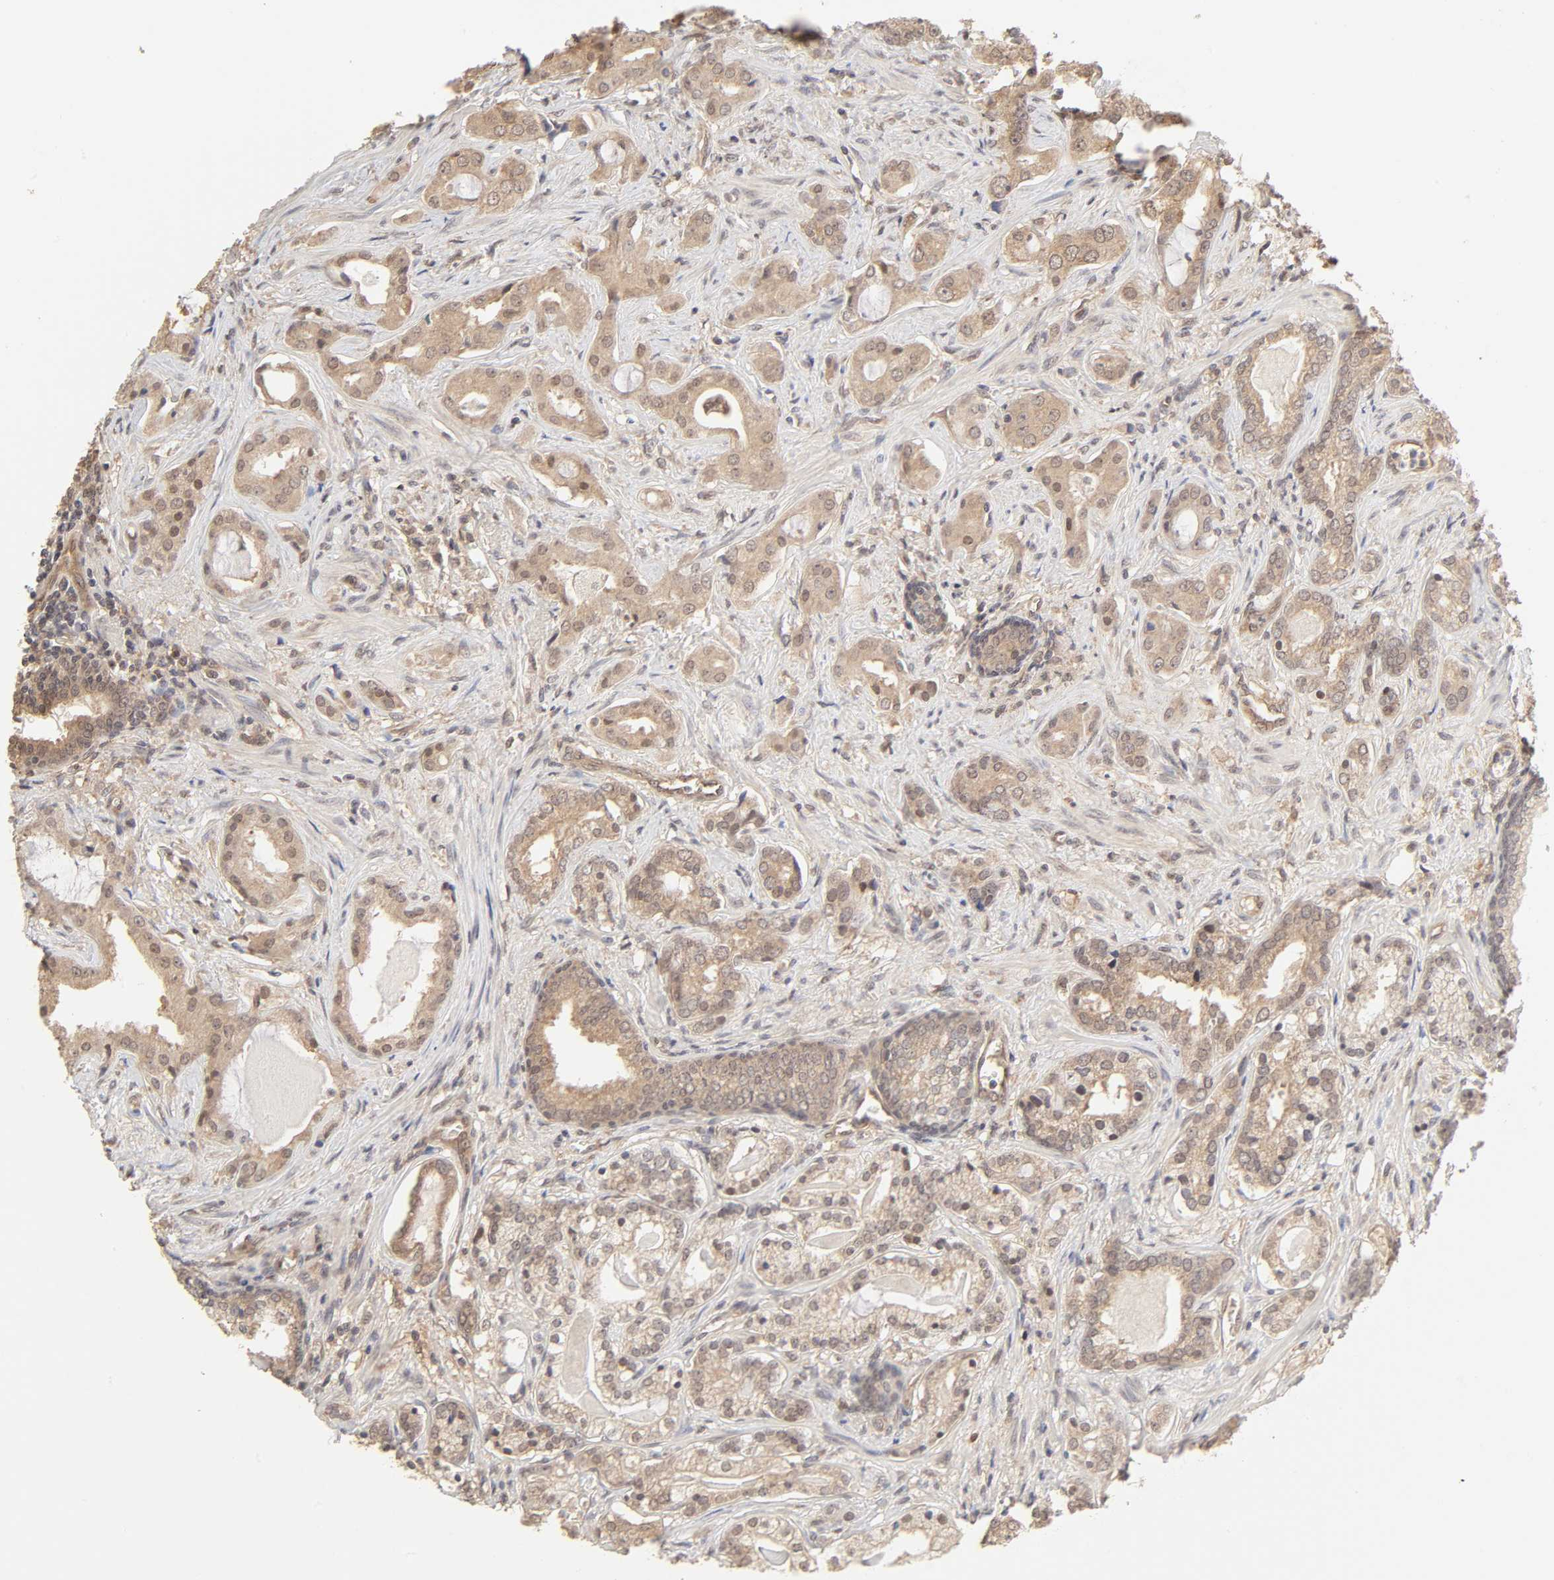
{"staining": {"intensity": "moderate", "quantity": ">75%", "location": "cytoplasmic/membranous"}, "tissue": "prostate cancer", "cell_type": "Tumor cells", "image_type": "cancer", "snomed": [{"axis": "morphology", "description": "Adenocarcinoma, Low grade"}, {"axis": "topography", "description": "Prostate"}], "caption": "DAB (3,3'-diaminobenzidine) immunohistochemical staining of human prostate cancer (low-grade adenocarcinoma) displays moderate cytoplasmic/membranous protein expression in approximately >75% of tumor cells. (Stains: DAB (3,3'-diaminobenzidine) in brown, nuclei in blue, Microscopy: brightfield microscopy at high magnification).", "gene": "MAPK1", "patient": {"sex": "male", "age": 59}}